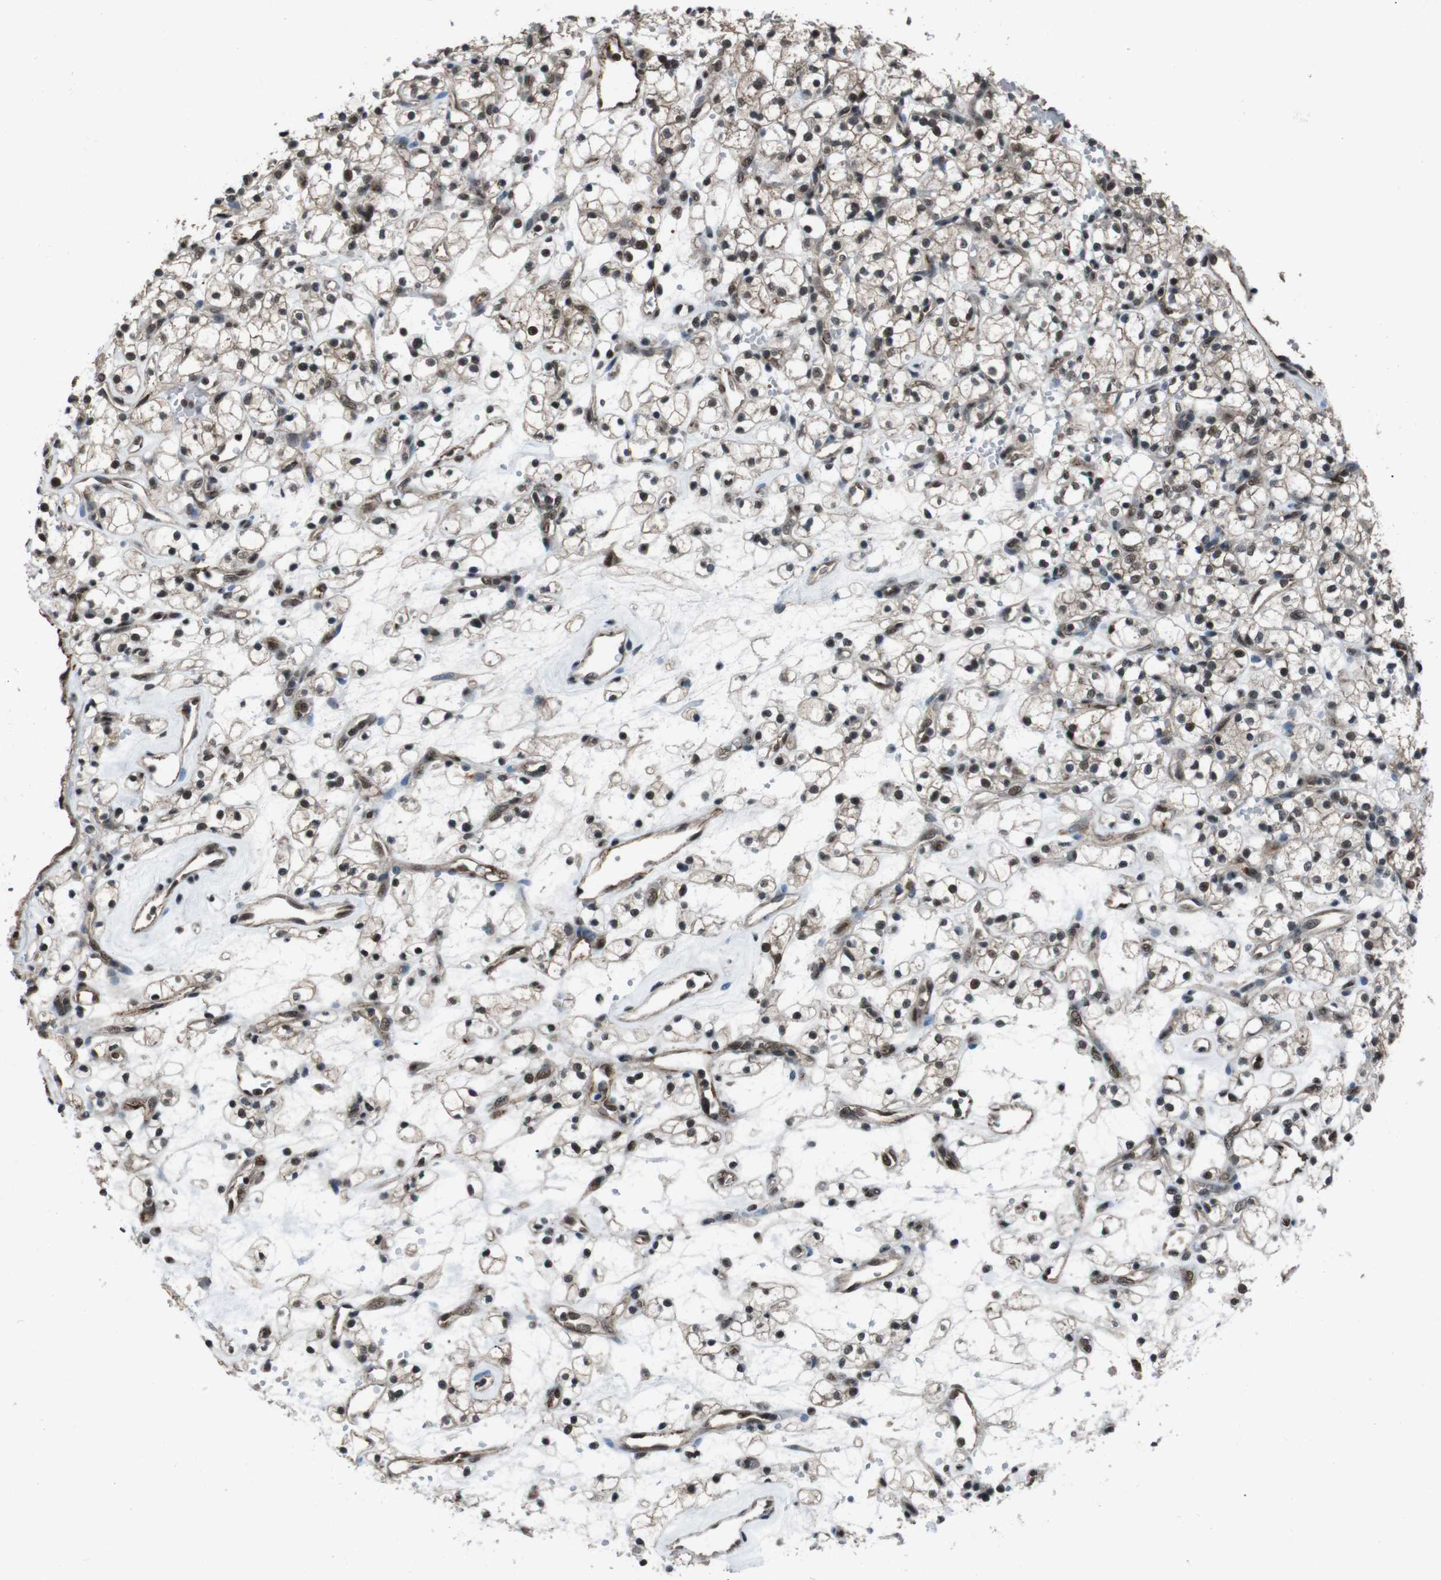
{"staining": {"intensity": "moderate", "quantity": ">75%", "location": "nuclear"}, "tissue": "renal cancer", "cell_type": "Tumor cells", "image_type": "cancer", "snomed": [{"axis": "morphology", "description": "Adenocarcinoma, NOS"}, {"axis": "topography", "description": "Kidney"}], "caption": "Immunohistochemical staining of human renal cancer (adenocarcinoma) exhibits medium levels of moderate nuclear protein expression in about >75% of tumor cells.", "gene": "NR4A2", "patient": {"sex": "female", "age": 60}}